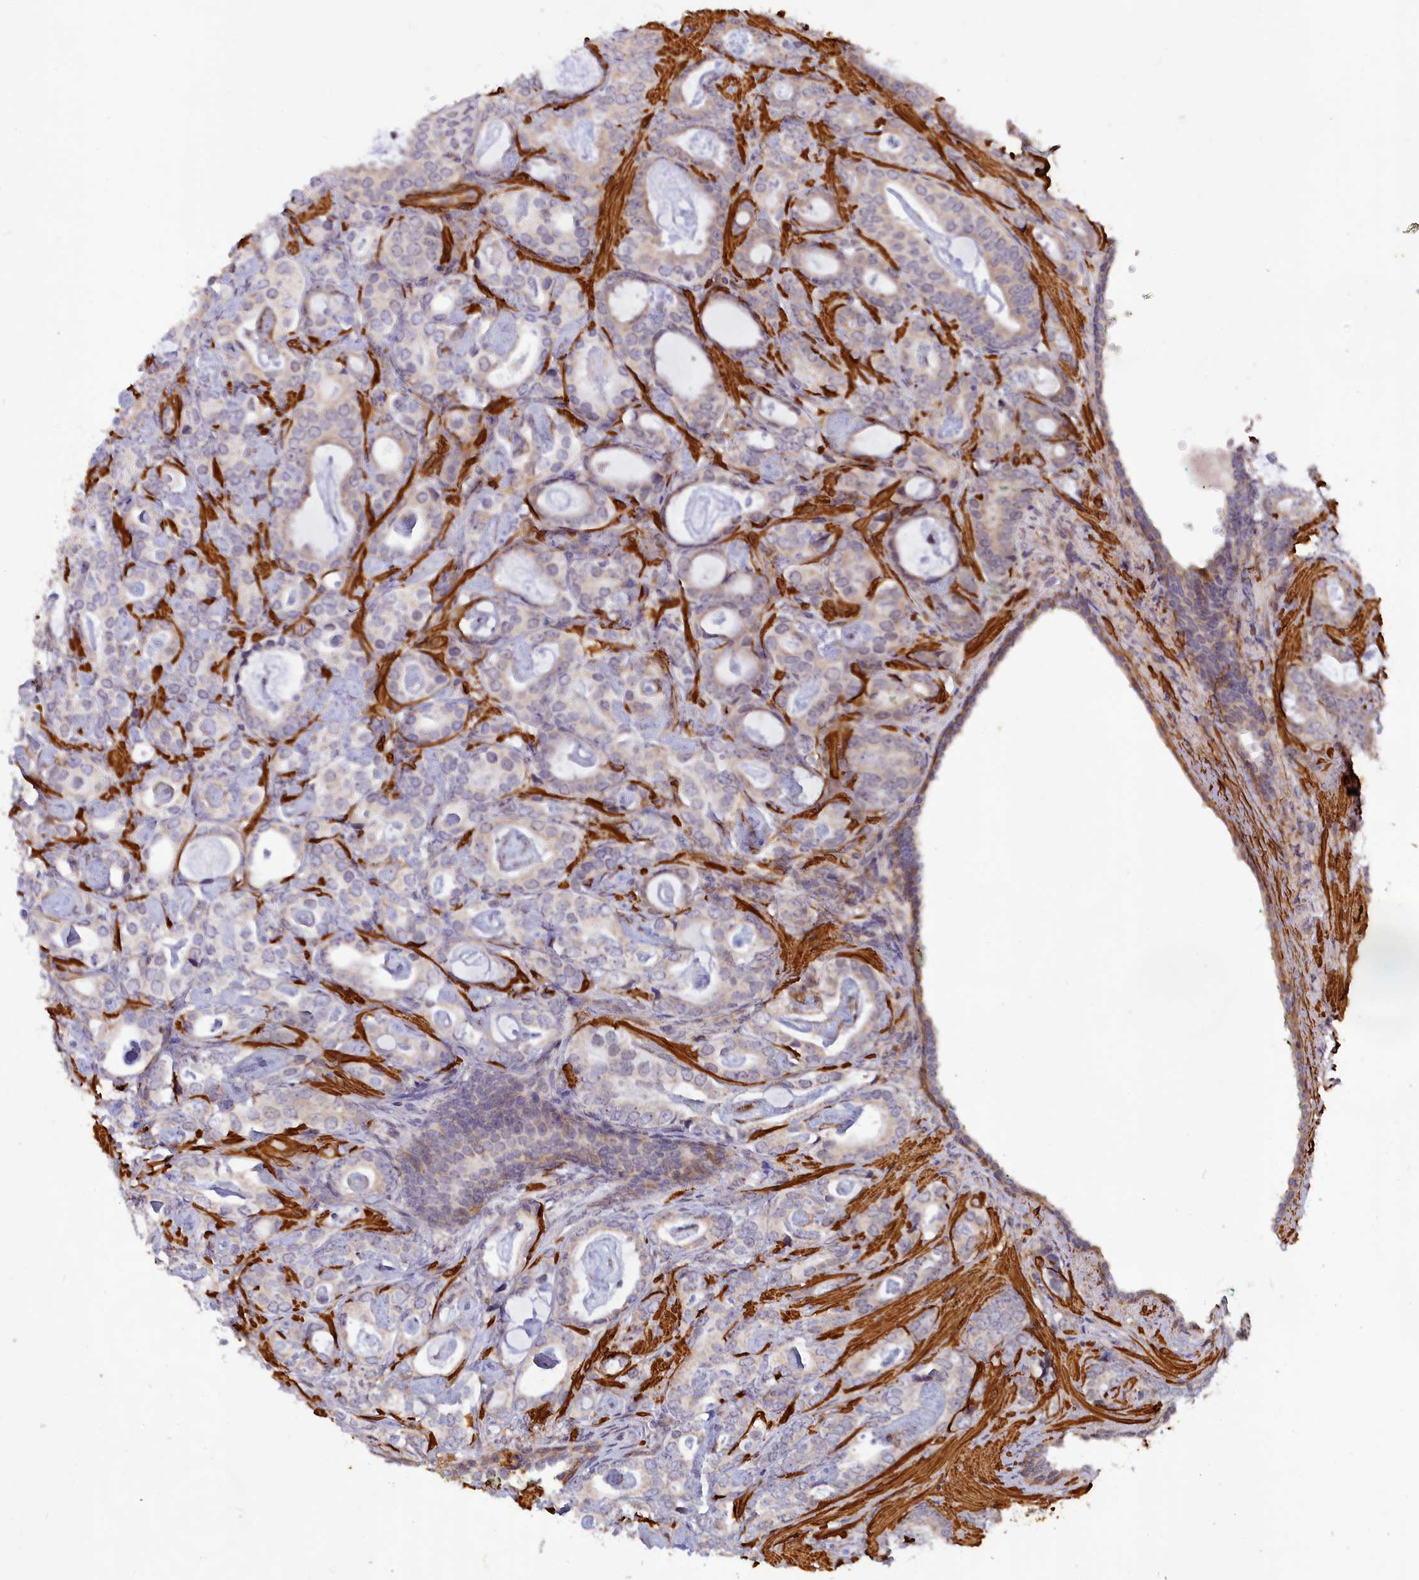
{"staining": {"intensity": "weak", "quantity": "<25%", "location": "cytoplasmic/membranous"}, "tissue": "prostate cancer", "cell_type": "Tumor cells", "image_type": "cancer", "snomed": [{"axis": "morphology", "description": "Adenocarcinoma, Low grade"}, {"axis": "topography", "description": "Prostate"}], "caption": "Prostate cancer stained for a protein using immunohistochemistry shows no staining tumor cells.", "gene": "CCDC154", "patient": {"sex": "male", "age": 71}}